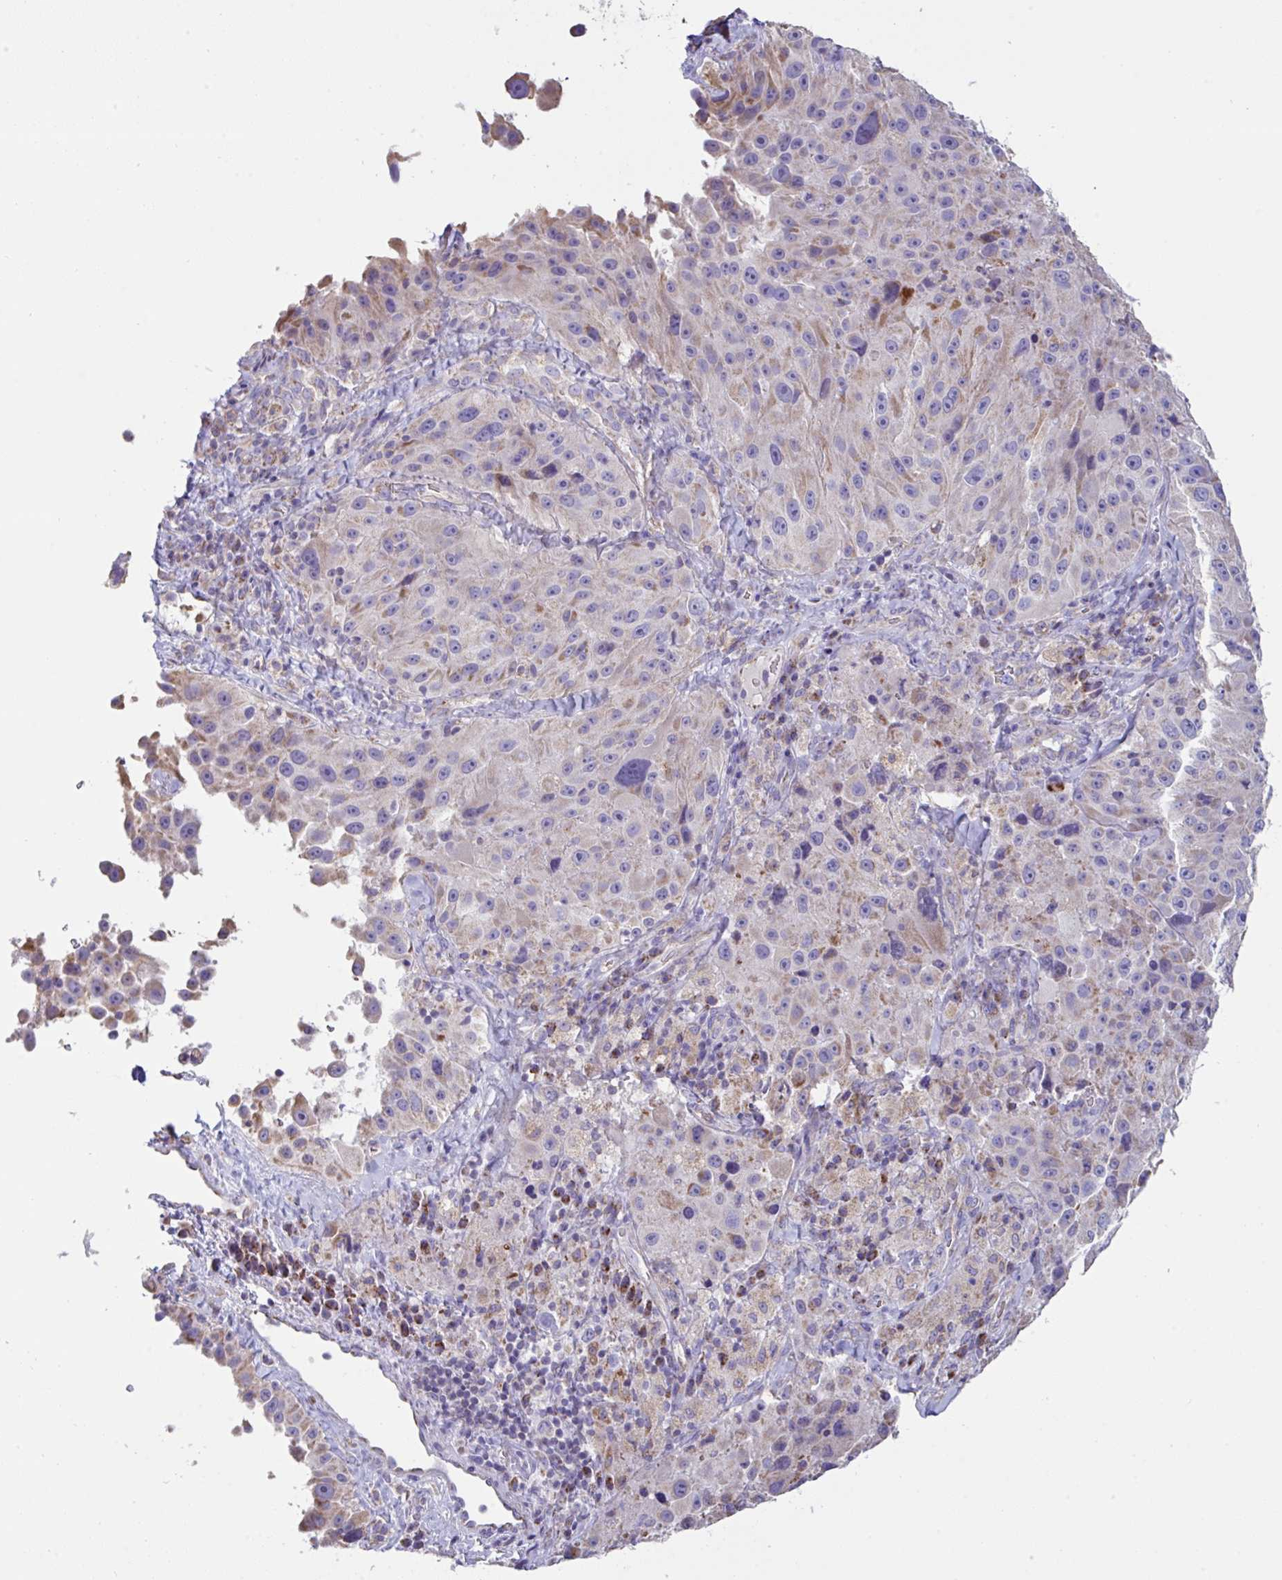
{"staining": {"intensity": "negative", "quantity": "none", "location": "none"}, "tissue": "melanoma", "cell_type": "Tumor cells", "image_type": "cancer", "snomed": [{"axis": "morphology", "description": "Malignant melanoma, Metastatic site"}, {"axis": "topography", "description": "Lymph node"}], "caption": "A photomicrograph of melanoma stained for a protein displays no brown staining in tumor cells. (Brightfield microscopy of DAB (3,3'-diaminobenzidine) immunohistochemistry (IHC) at high magnification).", "gene": "DOK7", "patient": {"sex": "male", "age": 62}}